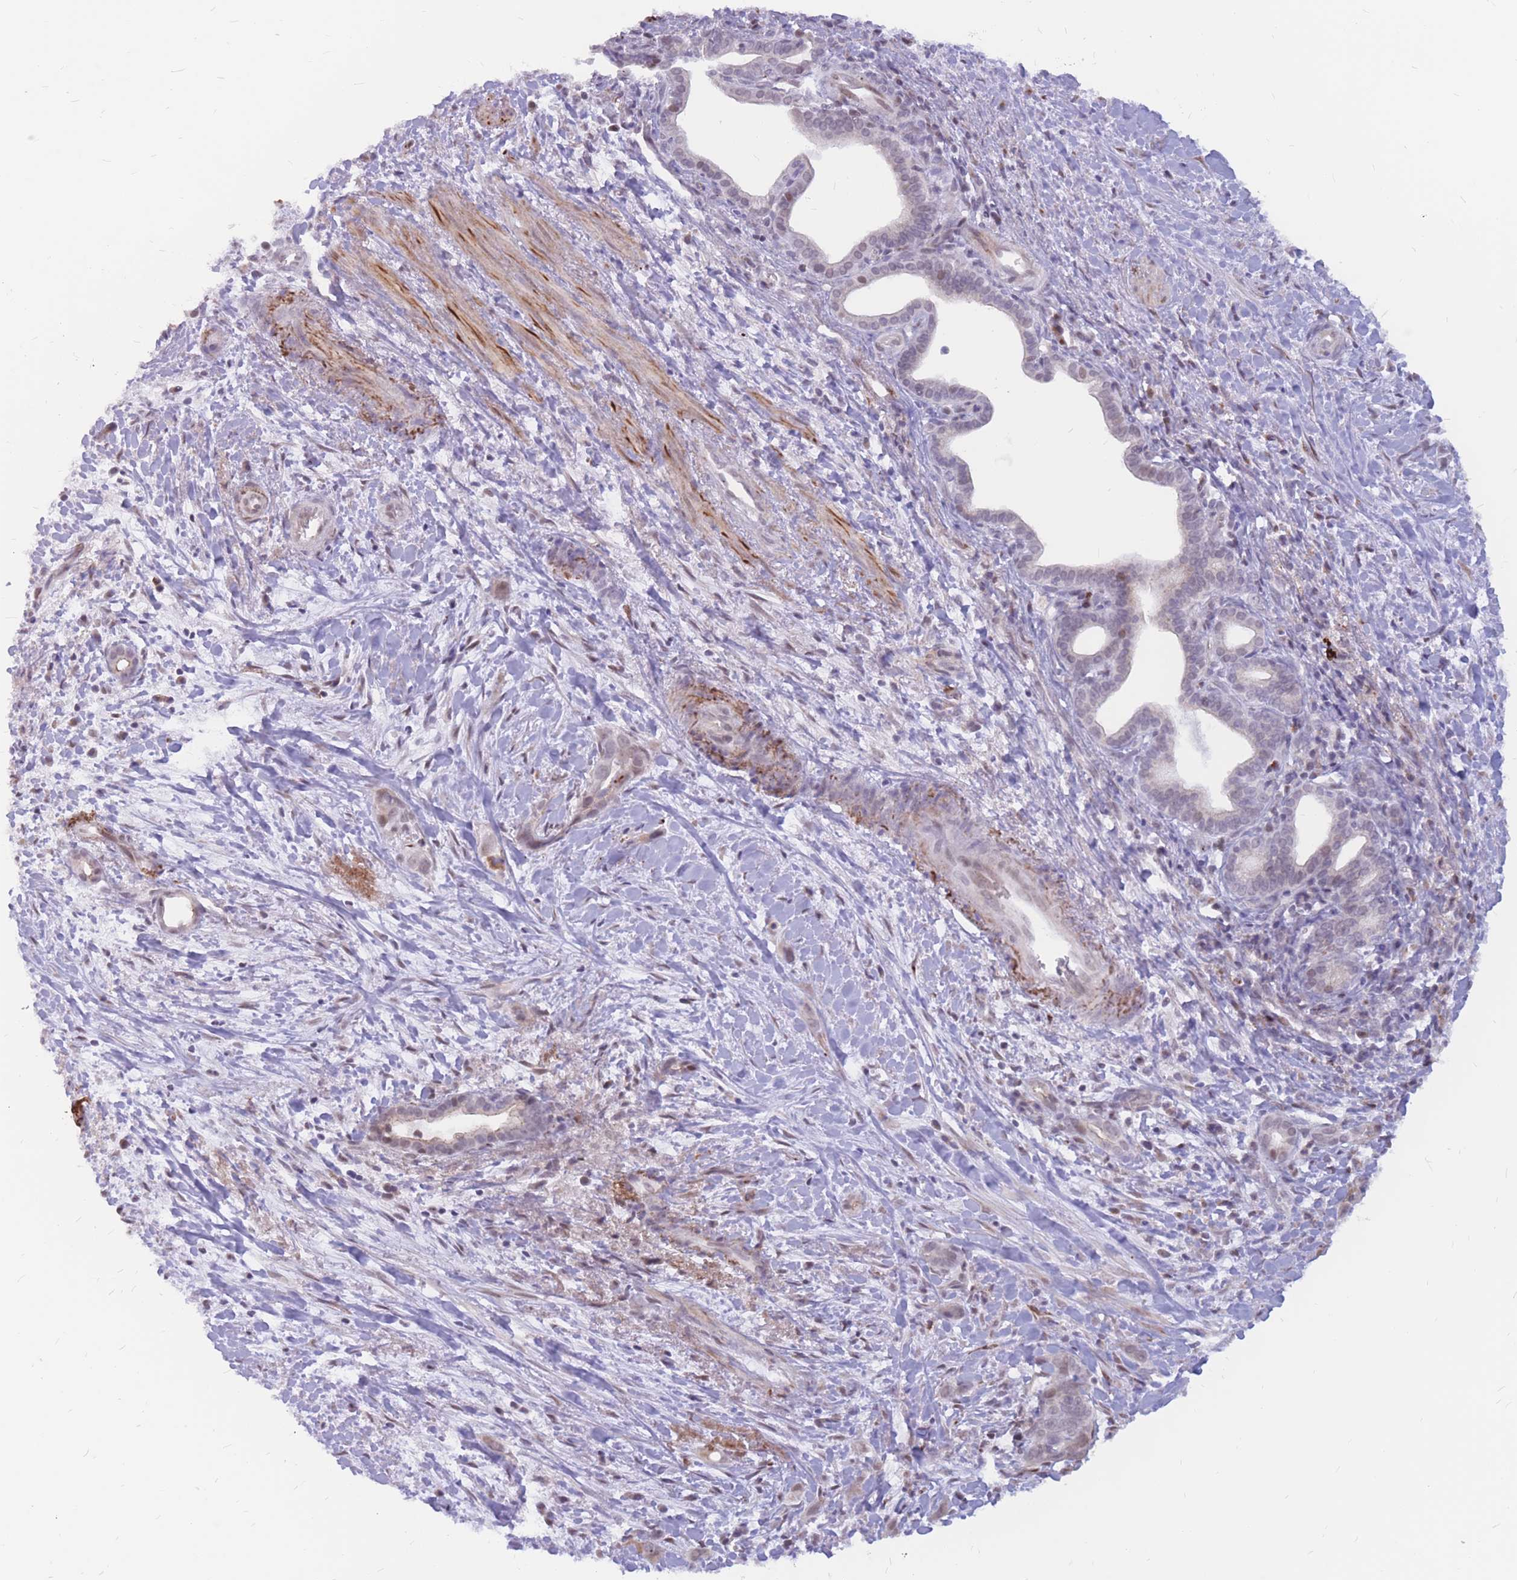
{"staining": {"intensity": "negative", "quantity": "none", "location": "none"}, "tissue": "liver cancer", "cell_type": "Tumor cells", "image_type": "cancer", "snomed": [{"axis": "morphology", "description": "Cholangiocarcinoma"}, {"axis": "topography", "description": "Liver"}], "caption": "This is an IHC histopathology image of liver cholangiocarcinoma. There is no staining in tumor cells.", "gene": "ADD2", "patient": {"sex": "female", "age": 79}}